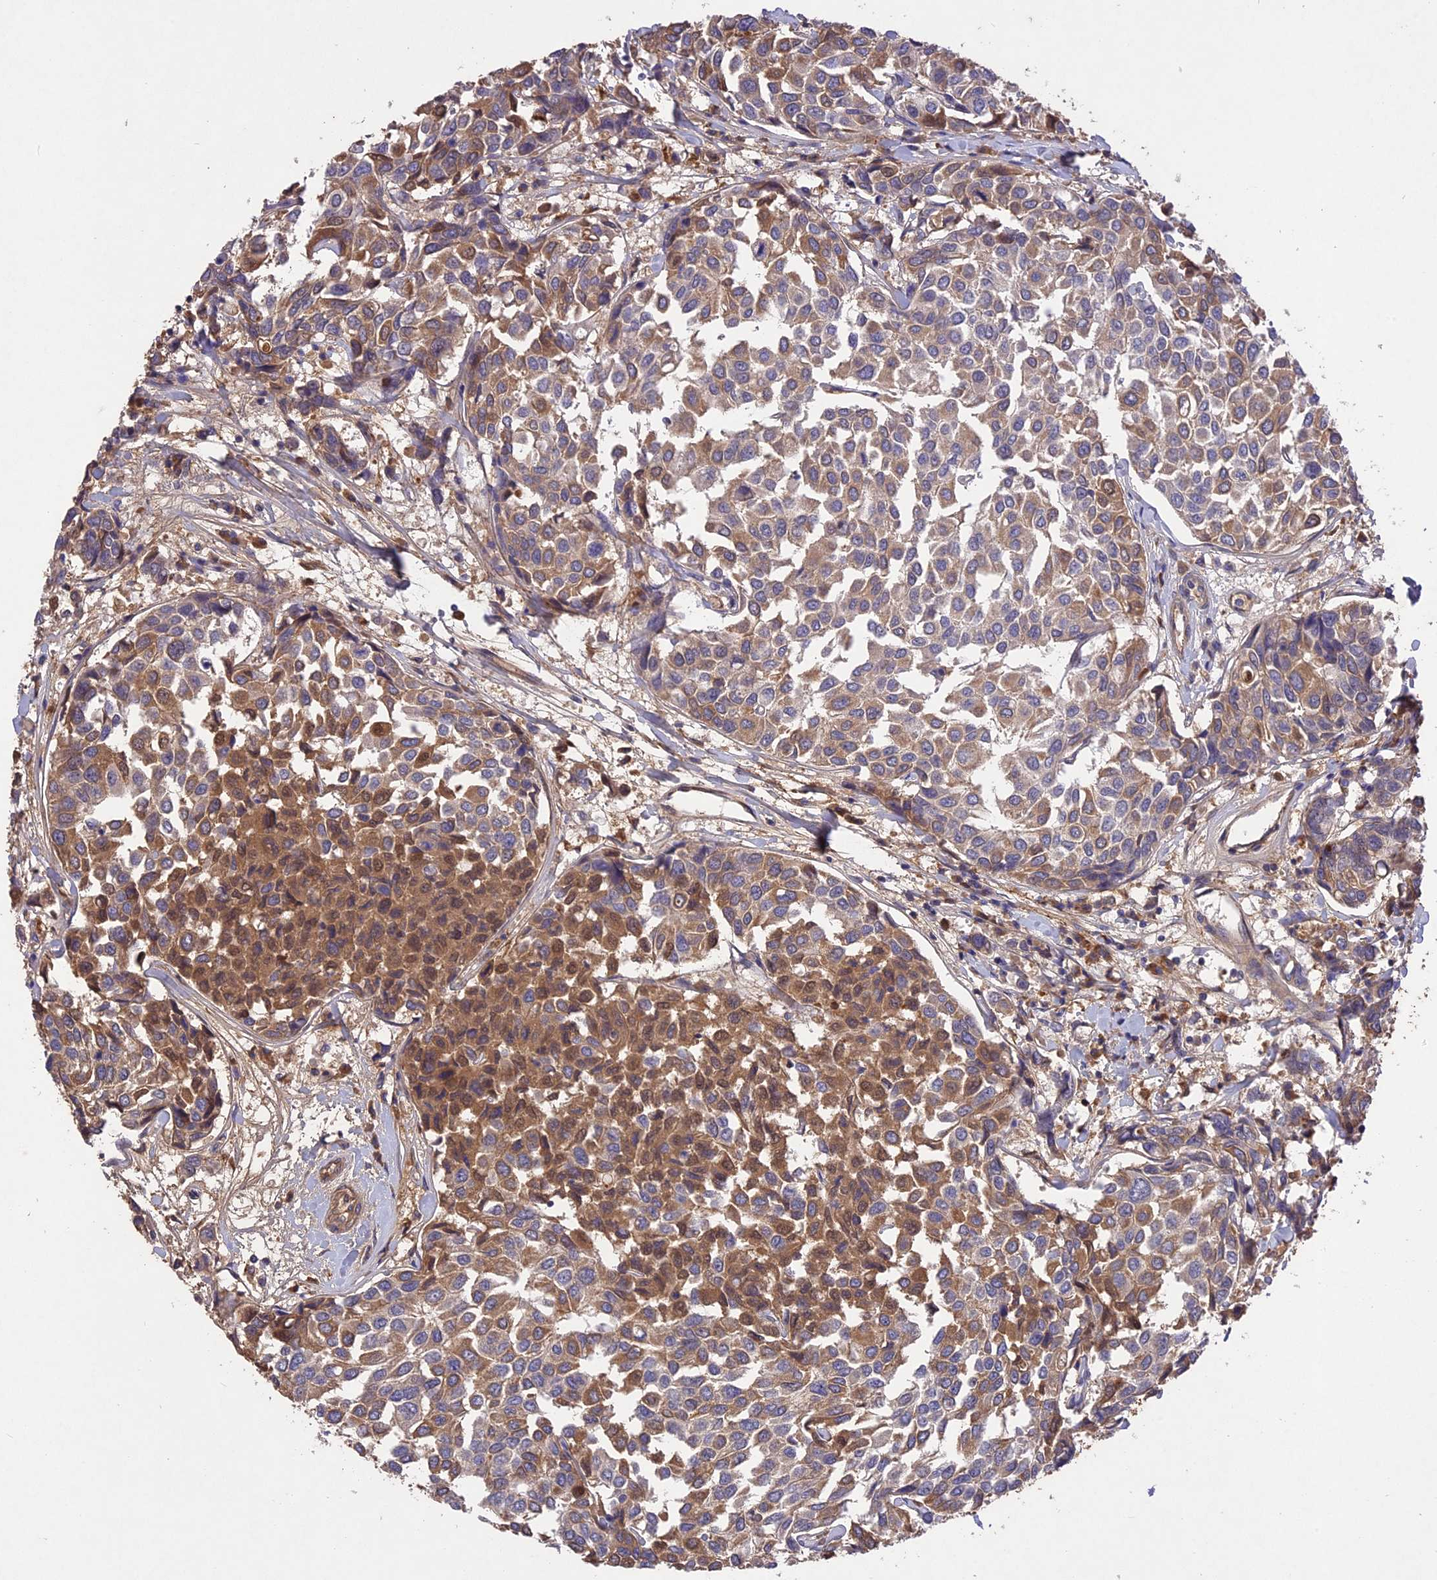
{"staining": {"intensity": "moderate", "quantity": ">75%", "location": "cytoplasmic/membranous"}, "tissue": "breast cancer", "cell_type": "Tumor cells", "image_type": "cancer", "snomed": [{"axis": "morphology", "description": "Duct carcinoma"}, {"axis": "topography", "description": "Breast"}], "caption": "This photomicrograph exhibits infiltrating ductal carcinoma (breast) stained with immunohistochemistry to label a protein in brown. The cytoplasmic/membranous of tumor cells show moderate positivity for the protein. Nuclei are counter-stained blue.", "gene": "ADO", "patient": {"sex": "female", "age": 55}}